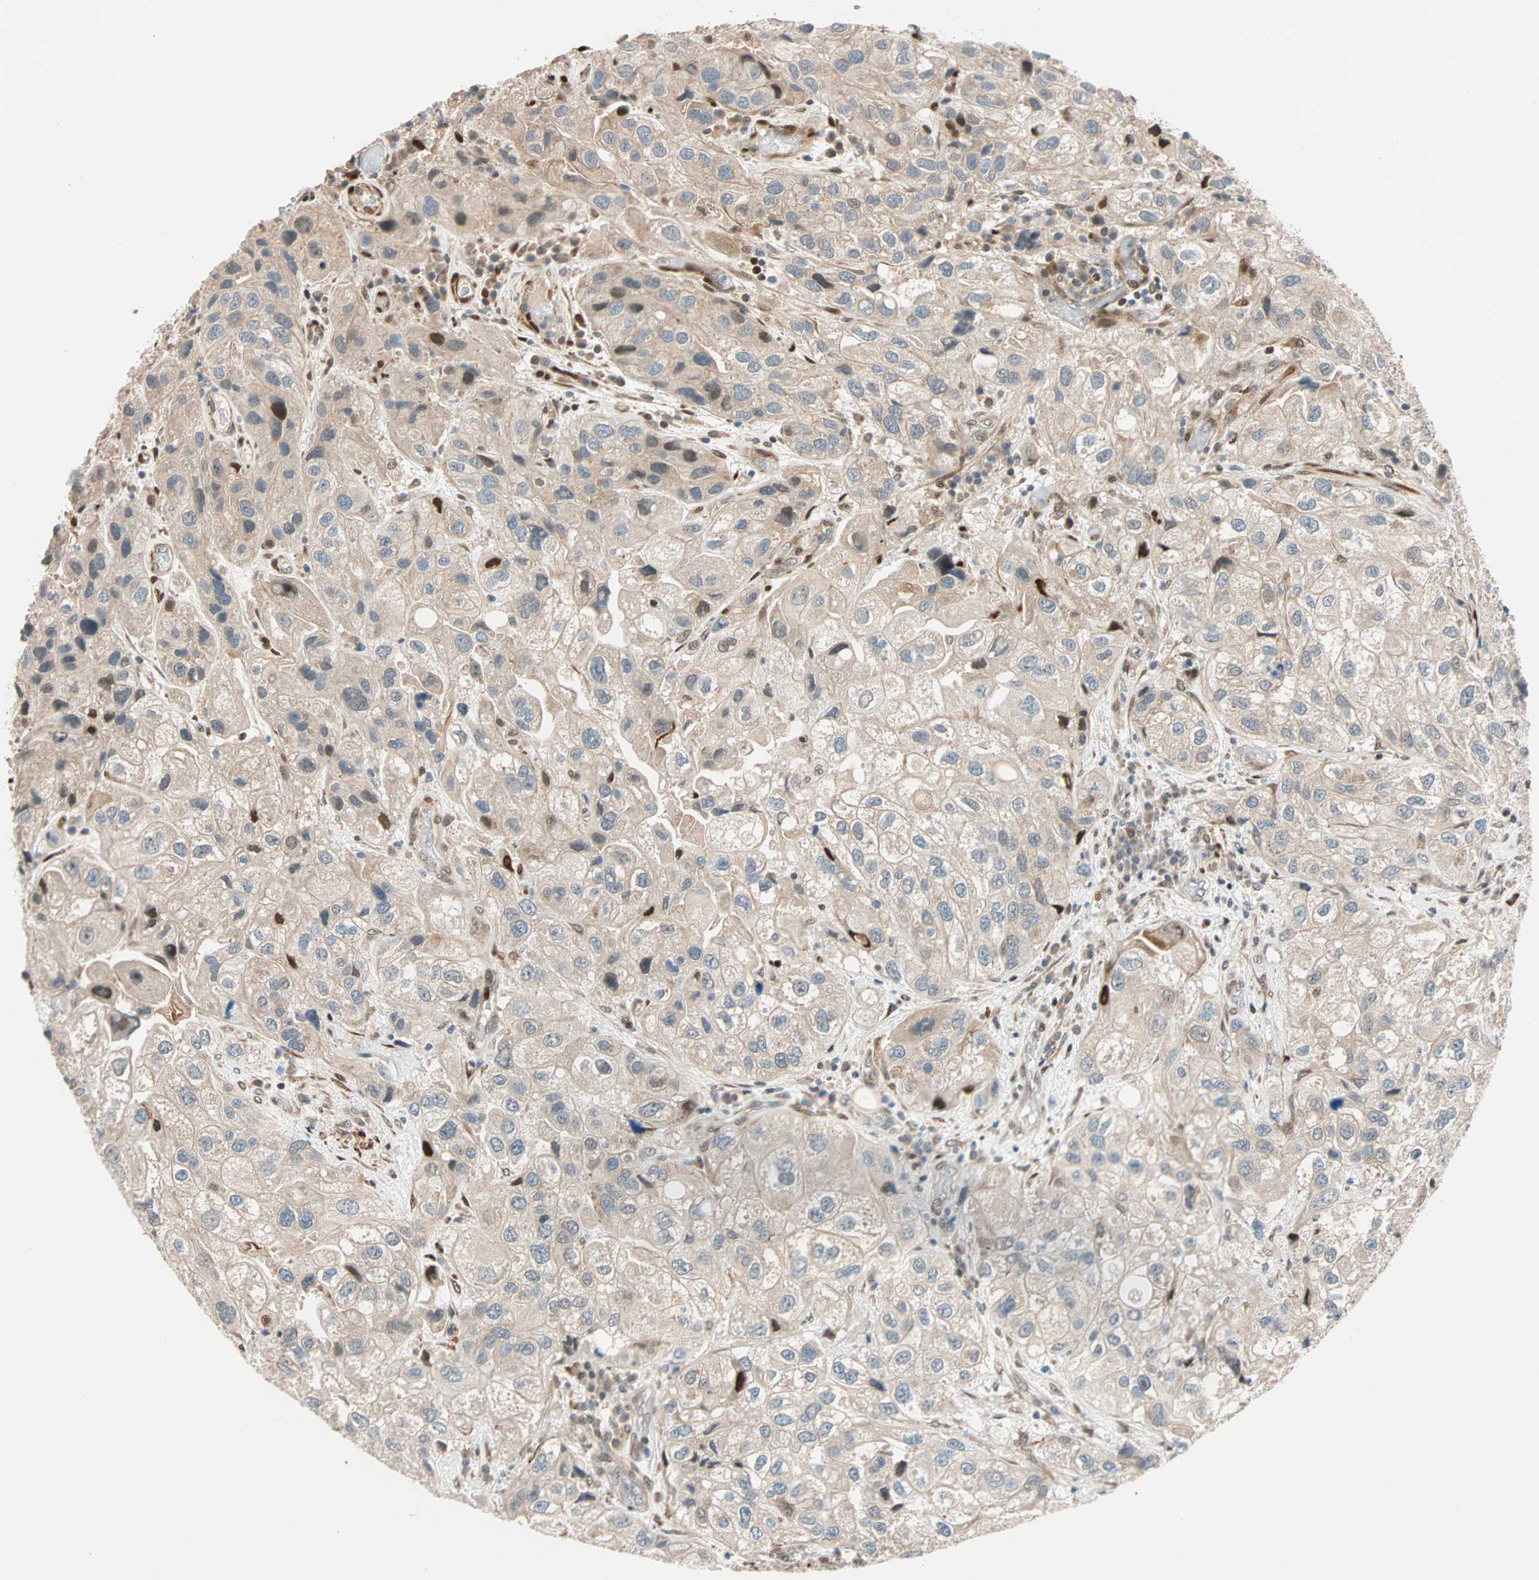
{"staining": {"intensity": "weak", "quantity": ">75%", "location": "cytoplasmic/membranous"}, "tissue": "urothelial cancer", "cell_type": "Tumor cells", "image_type": "cancer", "snomed": [{"axis": "morphology", "description": "Urothelial carcinoma, High grade"}, {"axis": "topography", "description": "Urinary bladder"}], "caption": "Immunohistochemistry (IHC) staining of urothelial cancer, which reveals low levels of weak cytoplasmic/membranous staining in about >75% of tumor cells indicating weak cytoplasmic/membranous protein positivity. The staining was performed using DAB (brown) for protein detection and nuclei were counterstained in hematoxylin (blue).", "gene": "HECW1", "patient": {"sex": "female", "age": 64}}